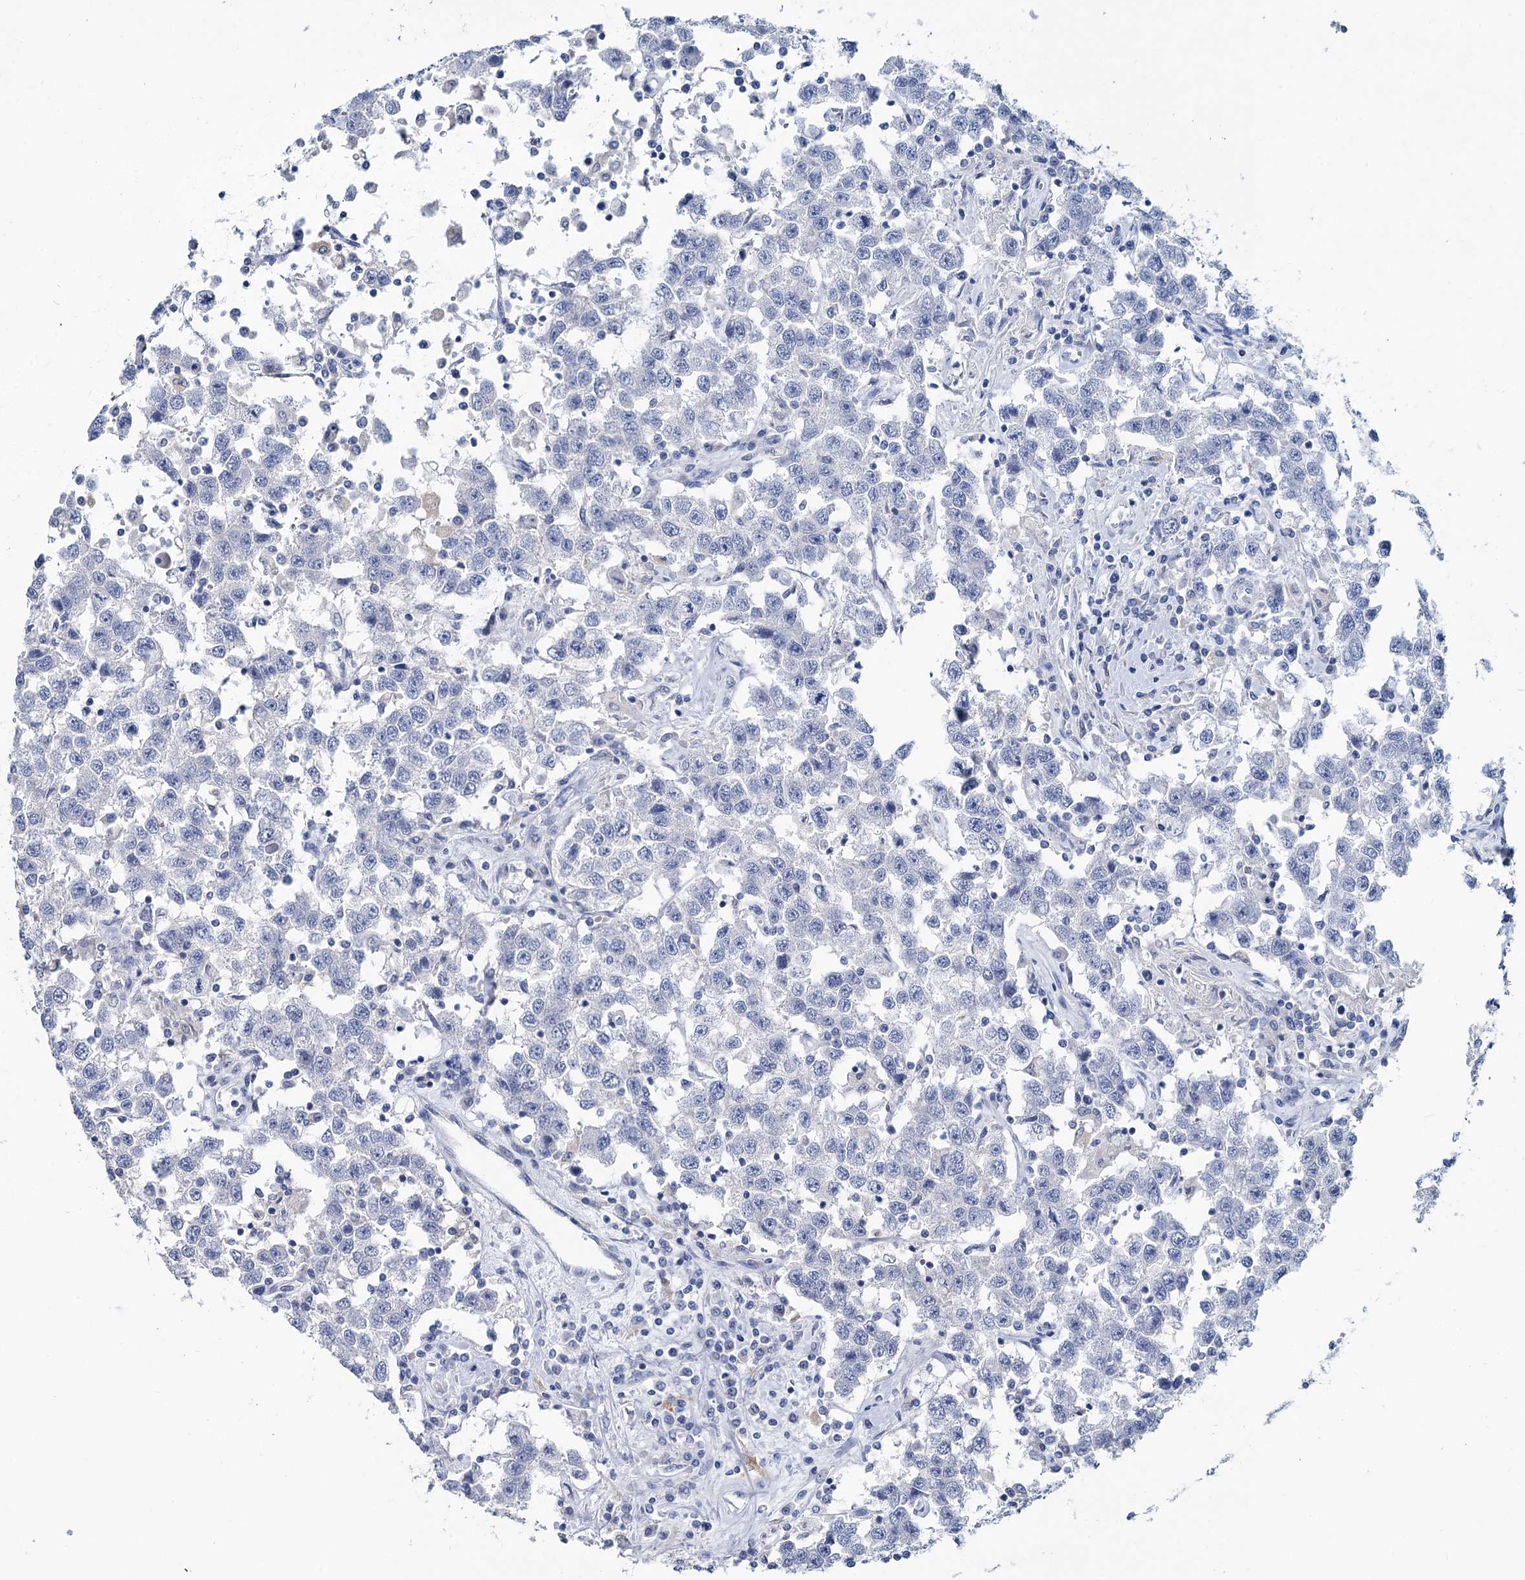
{"staining": {"intensity": "negative", "quantity": "none", "location": "none"}, "tissue": "testis cancer", "cell_type": "Tumor cells", "image_type": "cancer", "snomed": [{"axis": "morphology", "description": "Seminoma, NOS"}, {"axis": "topography", "description": "Testis"}], "caption": "Seminoma (testis) was stained to show a protein in brown. There is no significant expression in tumor cells. The staining was performed using DAB (3,3'-diaminobenzidine) to visualize the protein expression in brown, while the nuclei were stained in blue with hematoxylin (Magnification: 20x).", "gene": "METTL7B", "patient": {"sex": "male", "age": 41}}